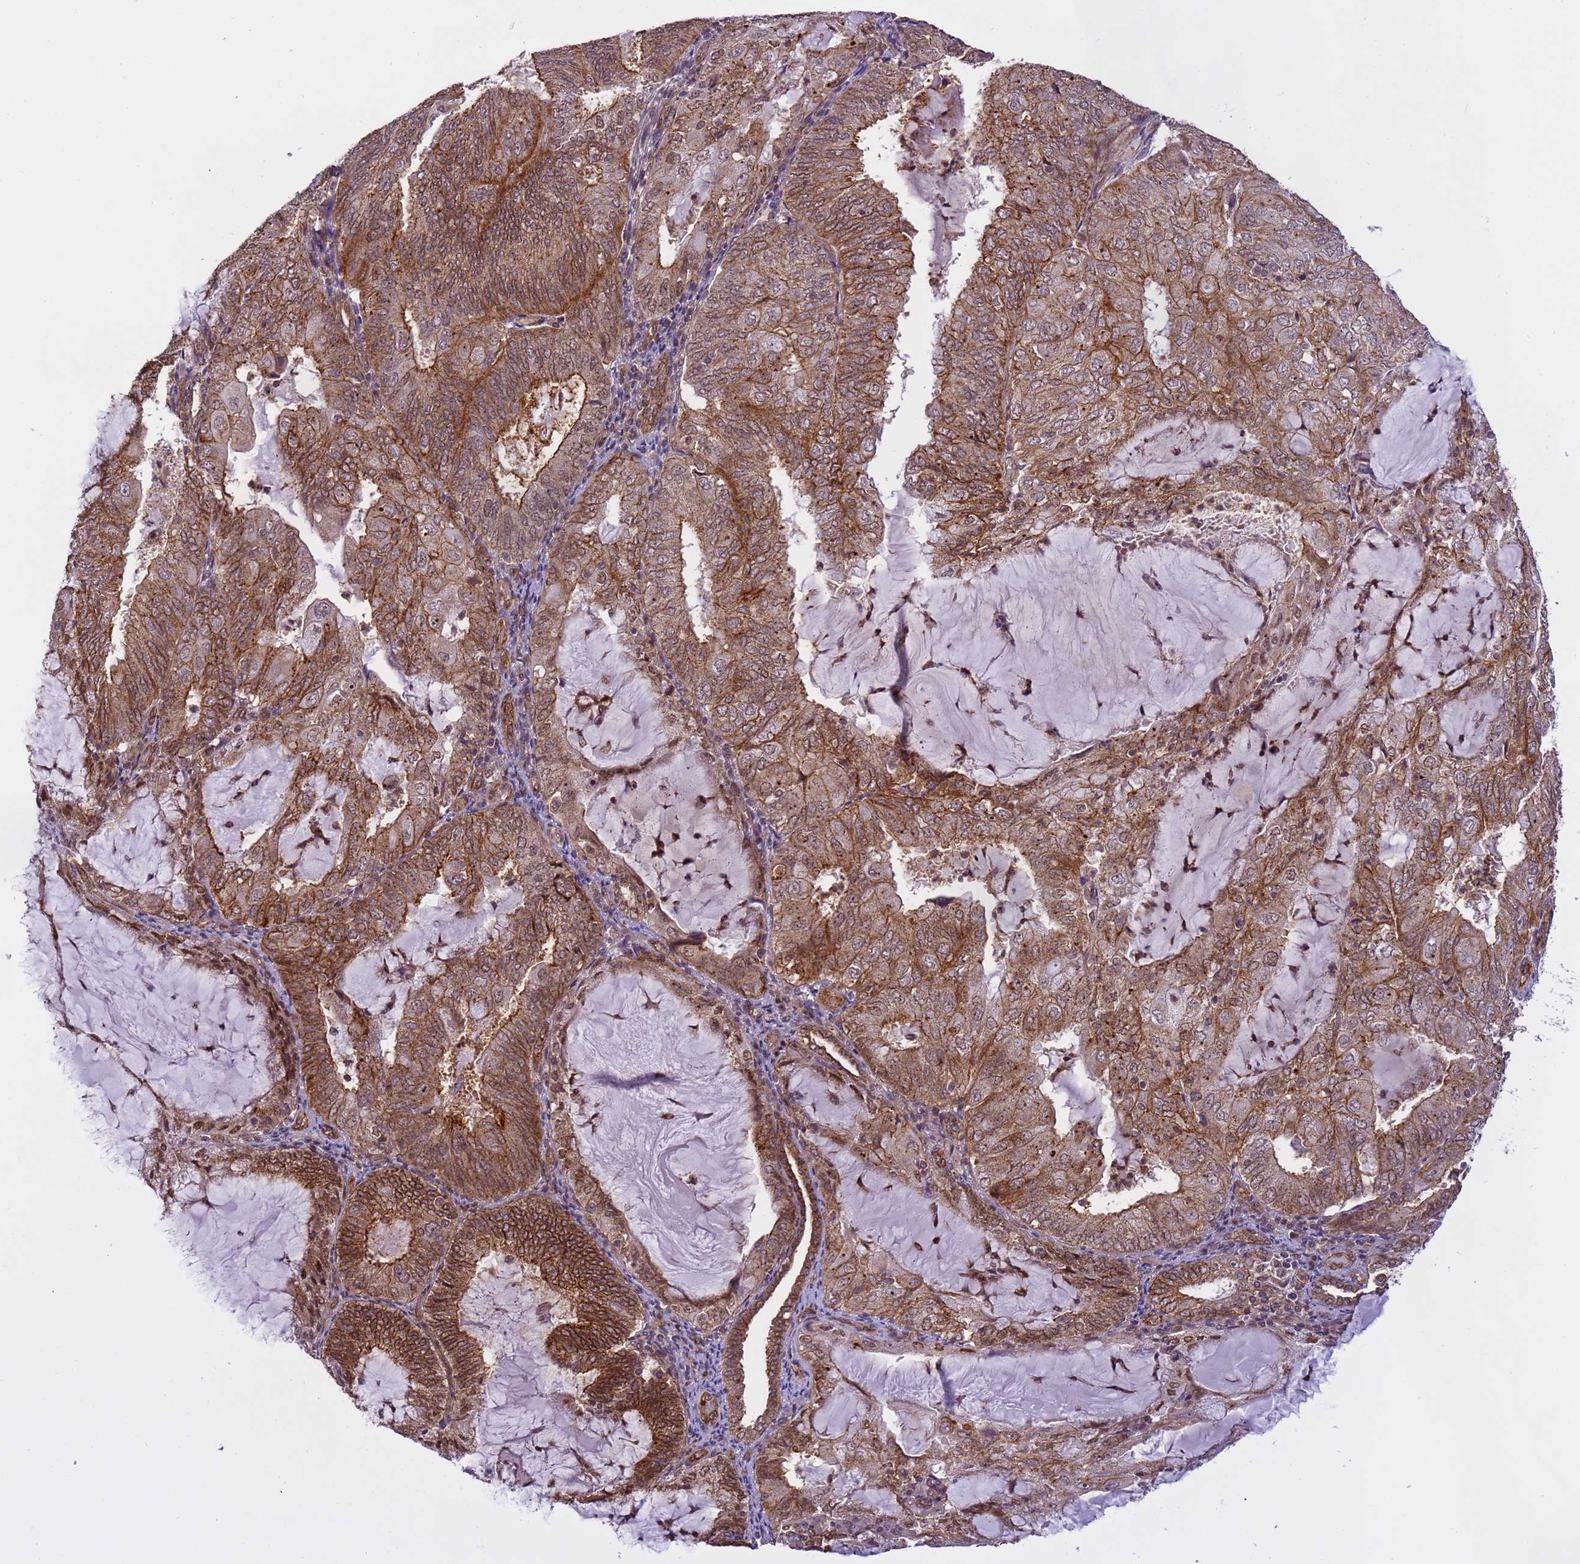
{"staining": {"intensity": "moderate", "quantity": ">75%", "location": "cytoplasmic/membranous,nuclear"}, "tissue": "endometrial cancer", "cell_type": "Tumor cells", "image_type": "cancer", "snomed": [{"axis": "morphology", "description": "Adenocarcinoma, NOS"}, {"axis": "topography", "description": "Endometrium"}], "caption": "High-power microscopy captured an immunohistochemistry (IHC) micrograph of endometrial cancer, revealing moderate cytoplasmic/membranous and nuclear expression in approximately >75% of tumor cells.", "gene": "EMC2", "patient": {"sex": "female", "age": 81}}